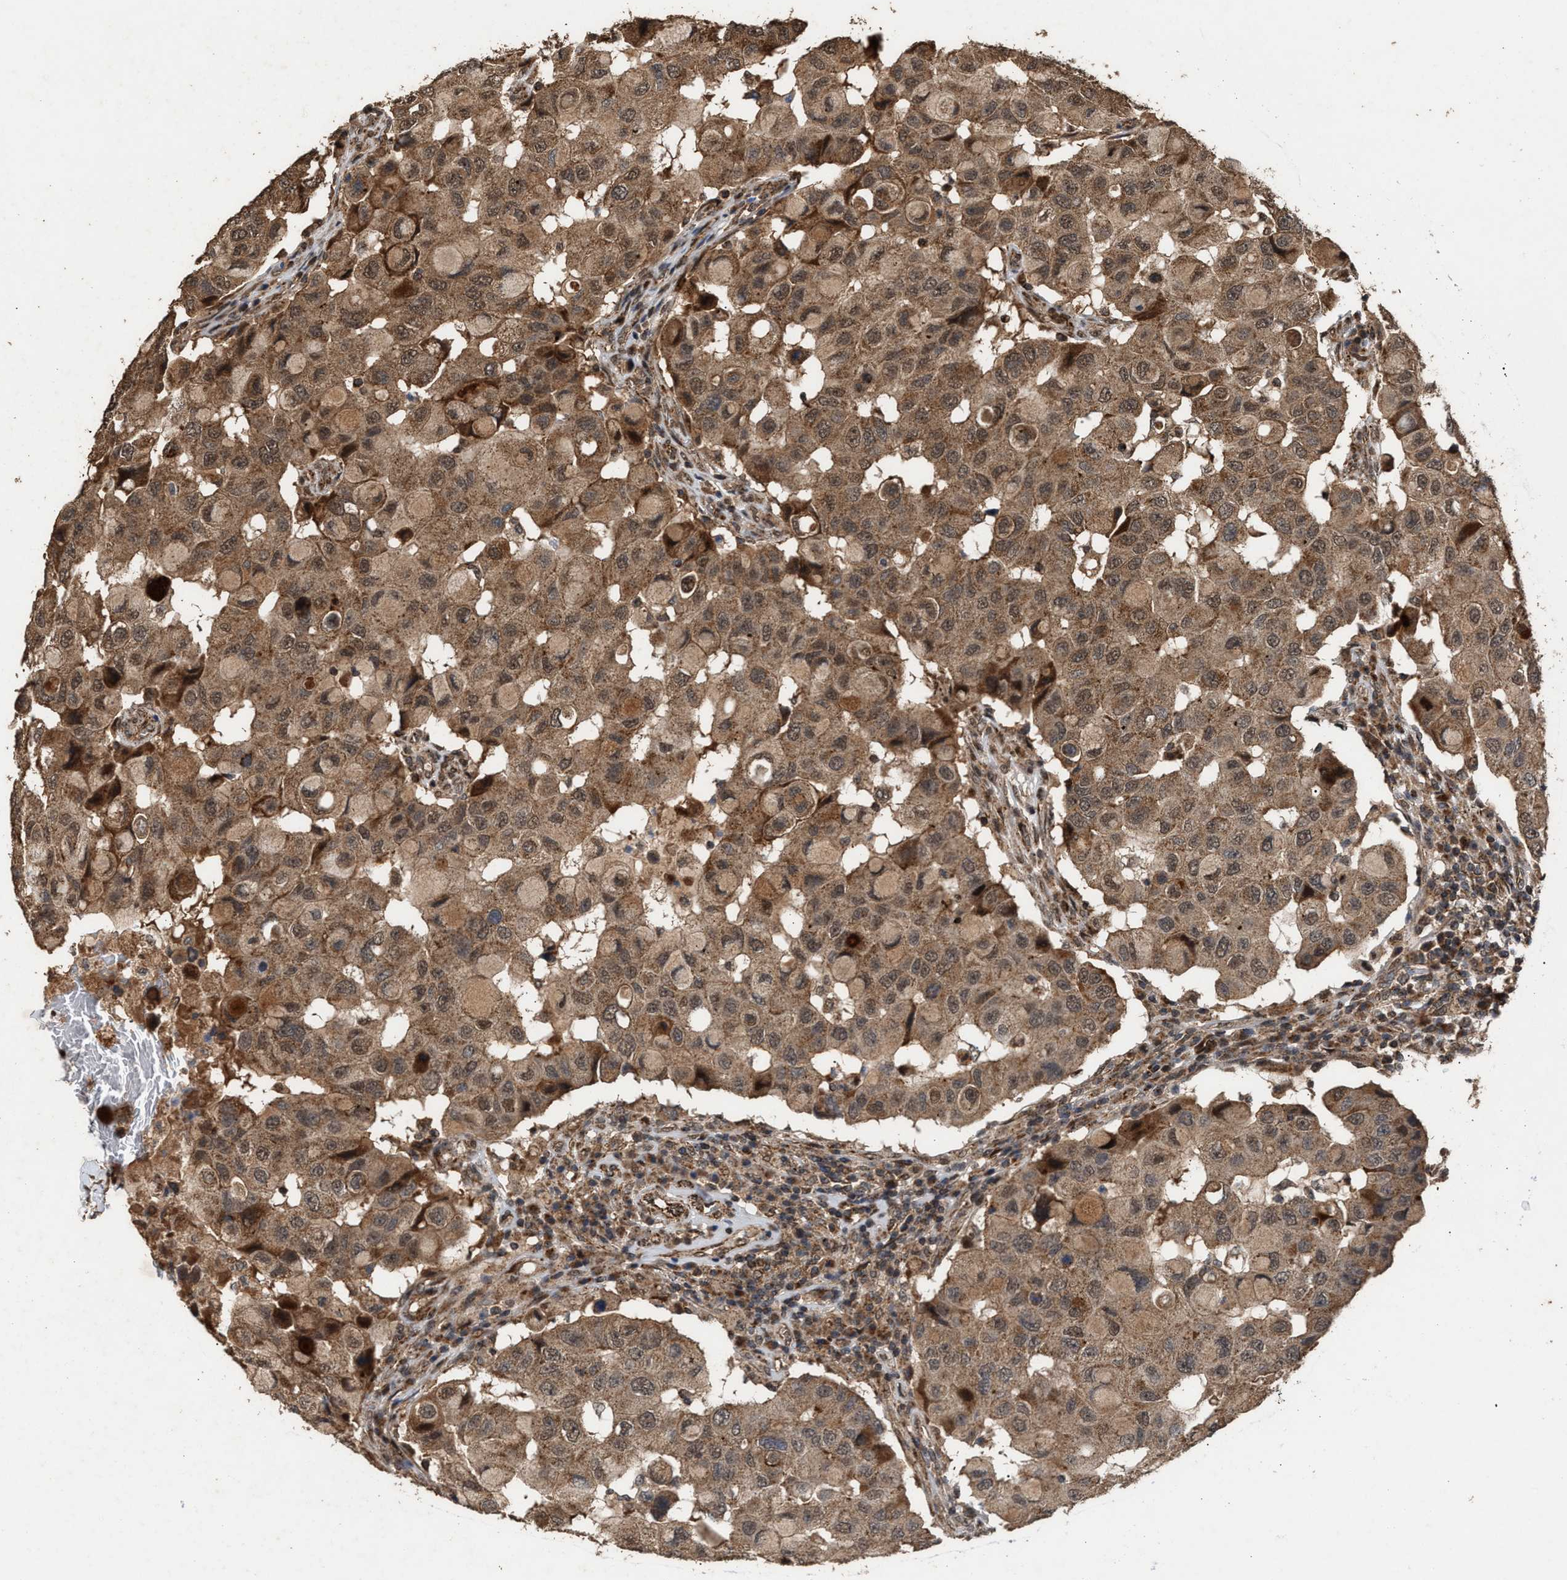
{"staining": {"intensity": "moderate", "quantity": ">75%", "location": "cytoplasmic/membranous,nuclear"}, "tissue": "breast cancer", "cell_type": "Tumor cells", "image_type": "cancer", "snomed": [{"axis": "morphology", "description": "Duct carcinoma"}, {"axis": "topography", "description": "Breast"}], "caption": "Protein analysis of breast cancer tissue demonstrates moderate cytoplasmic/membranous and nuclear positivity in approximately >75% of tumor cells.", "gene": "ZNHIT6", "patient": {"sex": "female", "age": 27}}